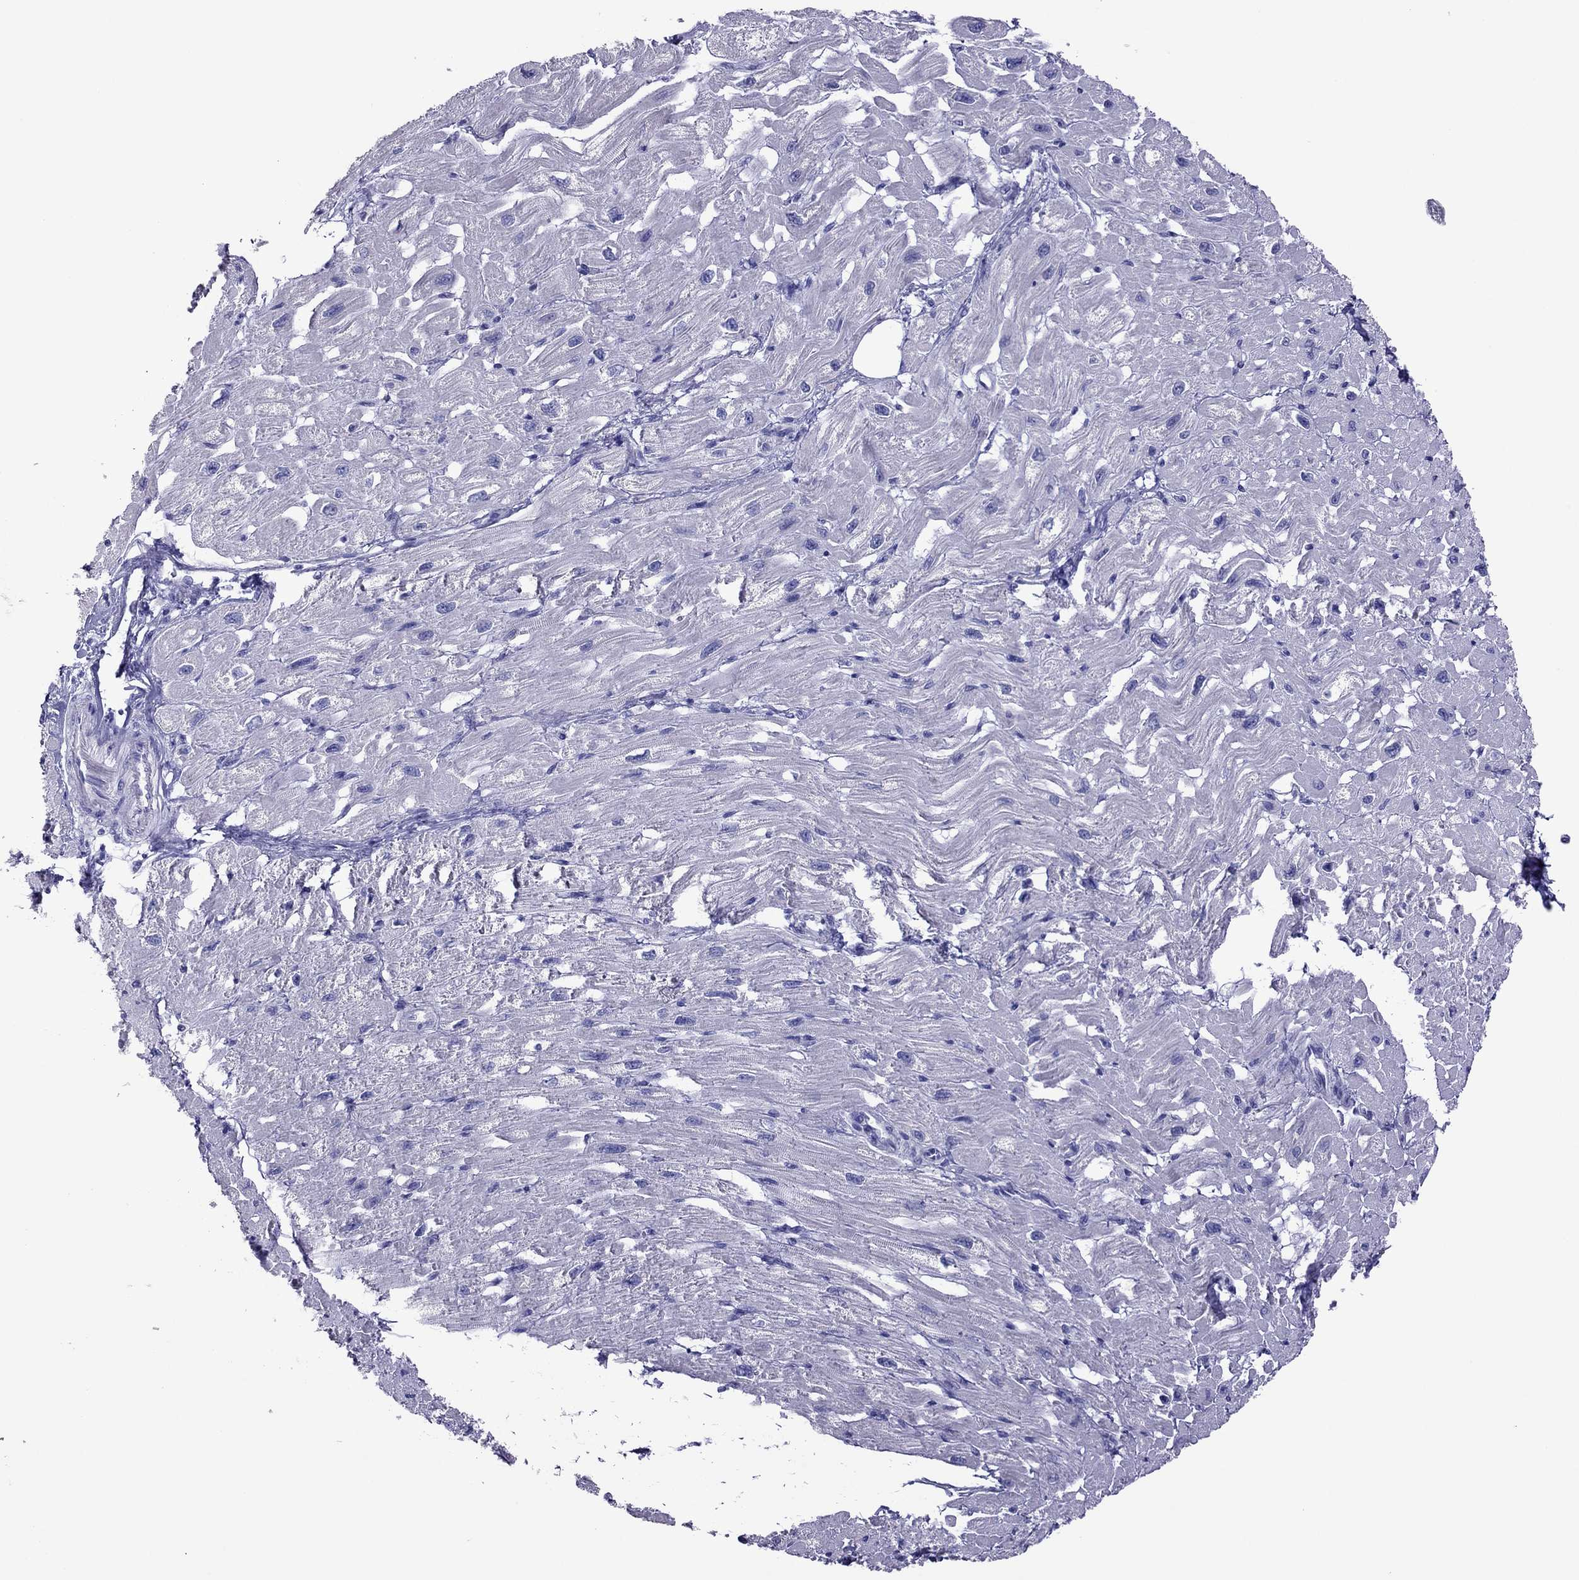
{"staining": {"intensity": "negative", "quantity": "none", "location": "none"}, "tissue": "heart muscle", "cell_type": "Cardiomyocytes", "image_type": "normal", "snomed": [{"axis": "morphology", "description": "Normal tissue, NOS"}, {"axis": "topography", "description": "Heart"}], "caption": "IHC of normal human heart muscle reveals no staining in cardiomyocytes. (Stains: DAB immunohistochemistry (IHC) with hematoxylin counter stain, Microscopy: brightfield microscopy at high magnification).", "gene": "PCDHA6", "patient": {"sex": "male", "age": 66}}